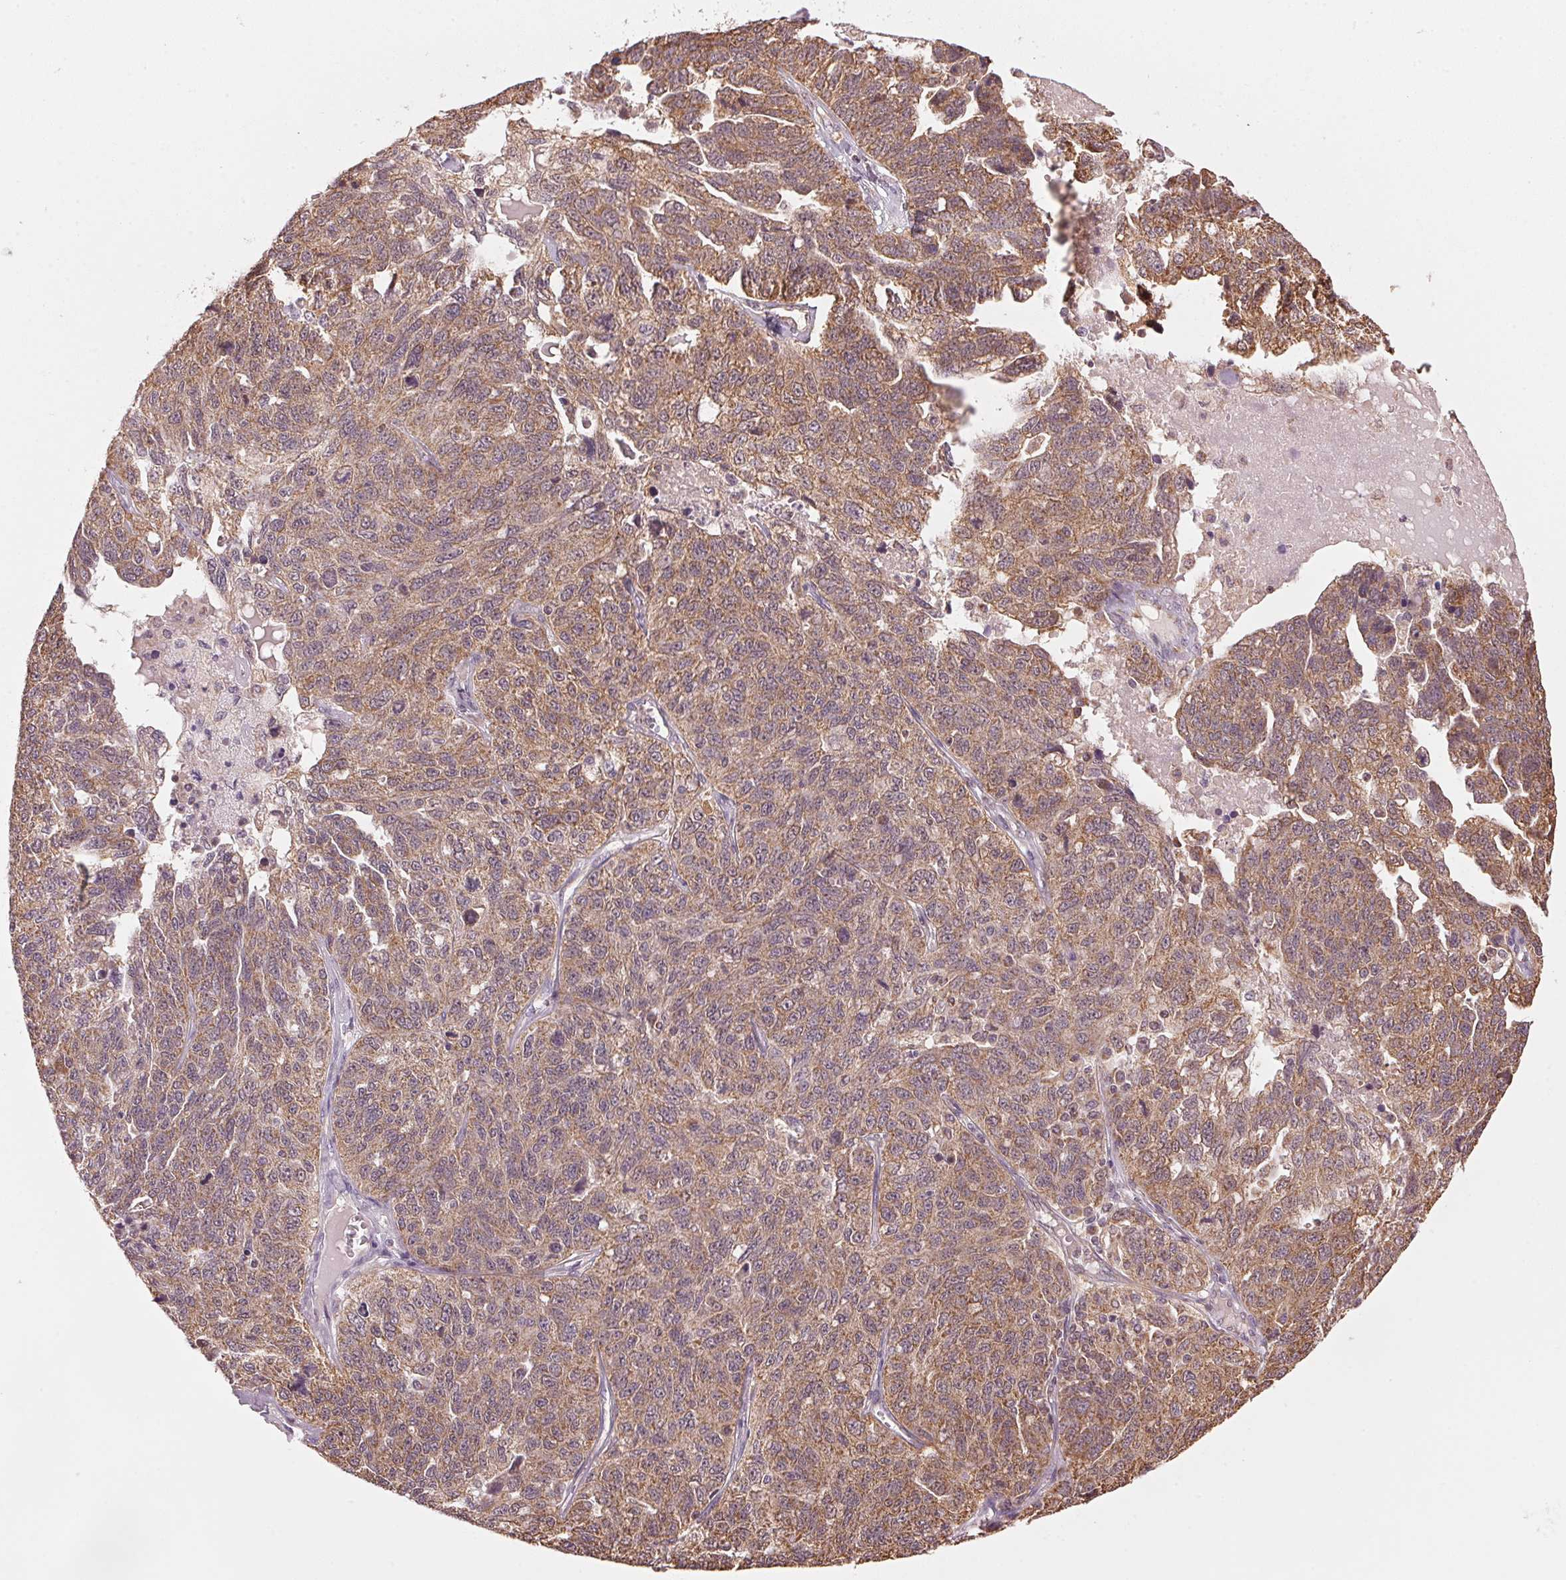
{"staining": {"intensity": "moderate", "quantity": ">75%", "location": "cytoplasmic/membranous"}, "tissue": "ovarian cancer", "cell_type": "Tumor cells", "image_type": "cancer", "snomed": [{"axis": "morphology", "description": "Cystadenocarcinoma, serous, NOS"}, {"axis": "topography", "description": "Ovary"}], "caption": "A brown stain shows moderate cytoplasmic/membranous expression of a protein in ovarian serous cystadenocarcinoma tumor cells.", "gene": "ARHGAP6", "patient": {"sex": "female", "age": 71}}